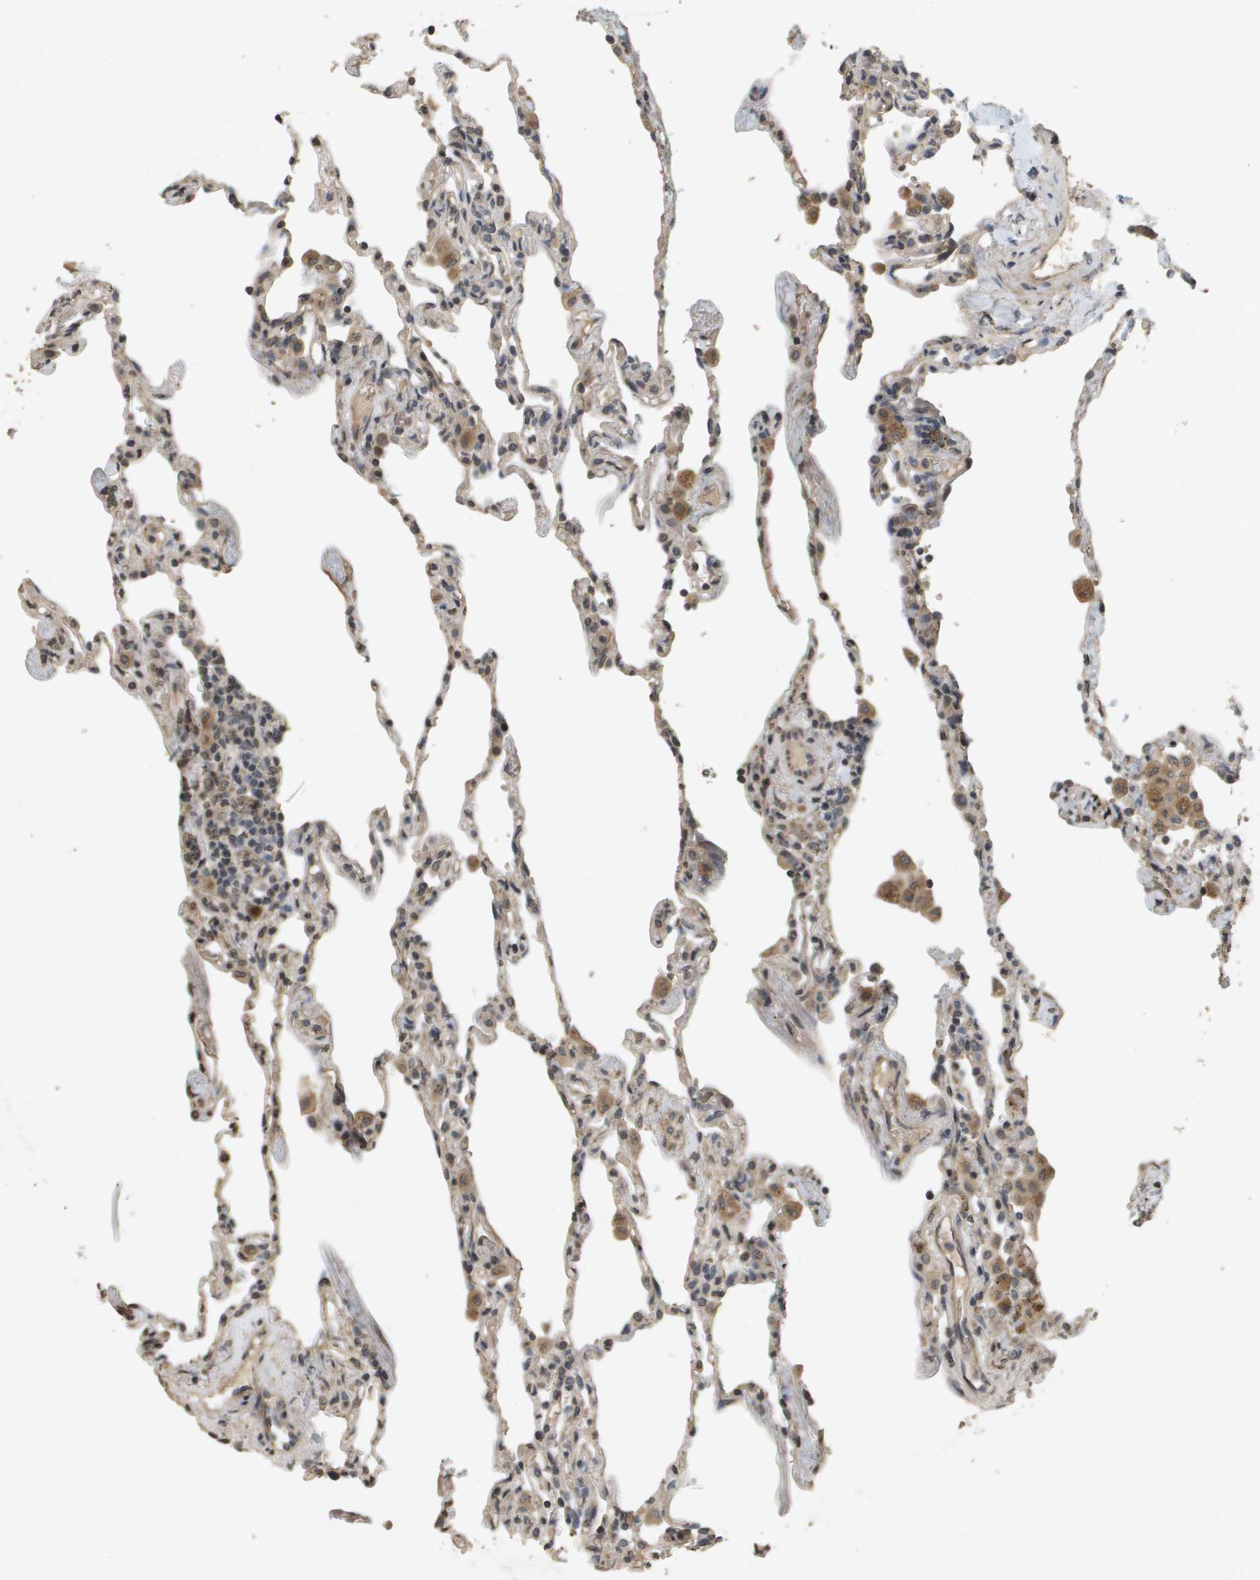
{"staining": {"intensity": "moderate", "quantity": "<25%", "location": "nuclear"}, "tissue": "lung", "cell_type": "Alveolar cells", "image_type": "normal", "snomed": [{"axis": "morphology", "description": "Normal tissue, NOS"}, {"axis": "topography", "description": "Lung"}], "caption": "Brown immunohistochemical staining in benign lung exhibits moderate nuclear staining in about <25% of alveolar cells. The protein of interest is stained brown, and the nuclei are stained in blue (DAB (3,3'-diaminobenzidine) IHC with brightfield microscopy, high magnification).", "gene": "RAB21", "patient": {"sex": "male", "age": 59}}